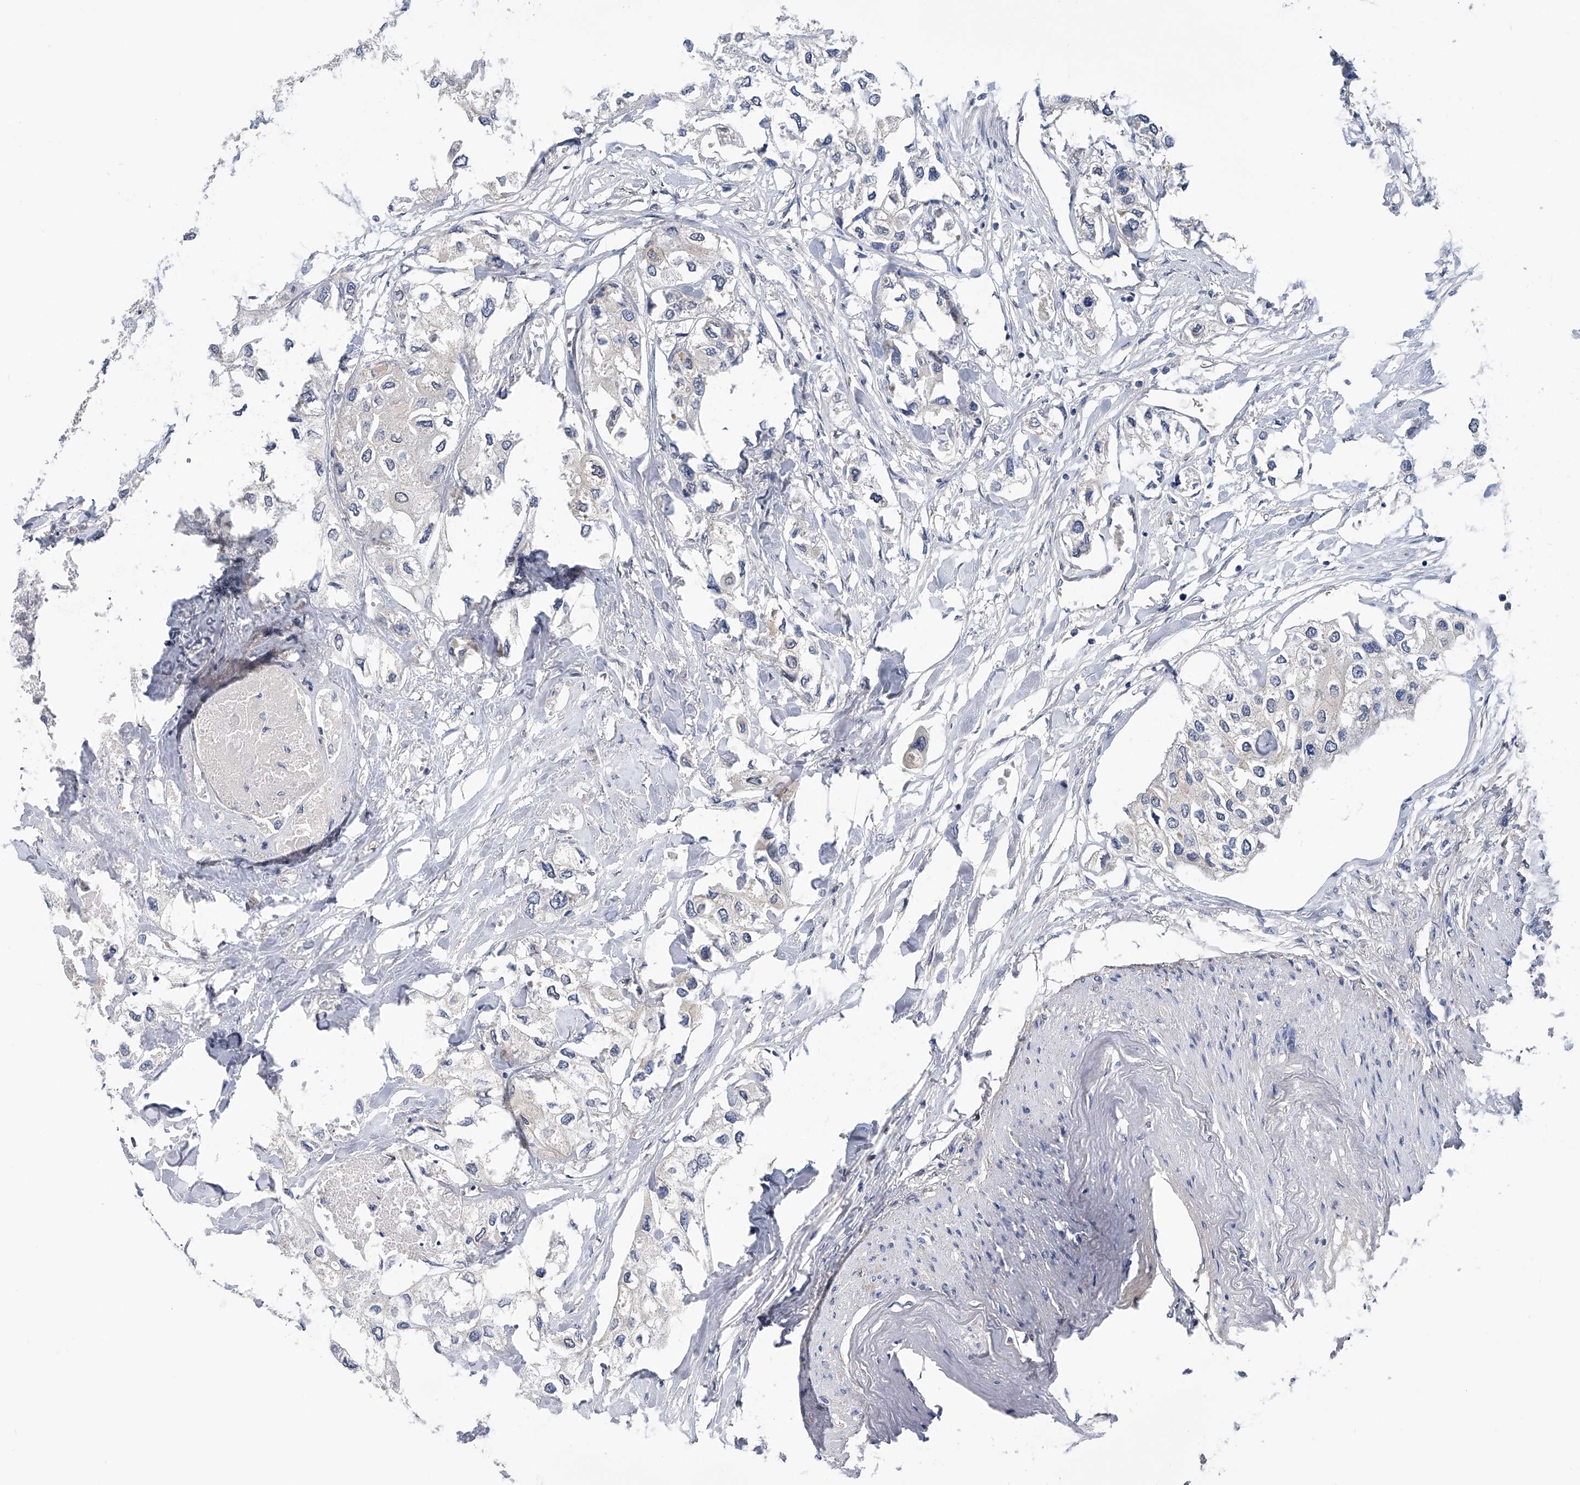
{"staining": {"intensity": "negative", "quantity": "none", "location": "none"}, "tissue": "urothelial cancer", "cell_type": "Tumor cells", "image_type": "cancer", "snomed": [{"axis": "morphology", "description": "Urothelial carcinoma, High grade"}, {"axis": "topography", "description": "Urinary bladder"}], "caption": "This is an IHC histopathology image of human high-grade urothelial carcinoma. There is no positivity in tumor cells.", "gene": "PGM3", "patient": {"sex": "male", "age": 64}}